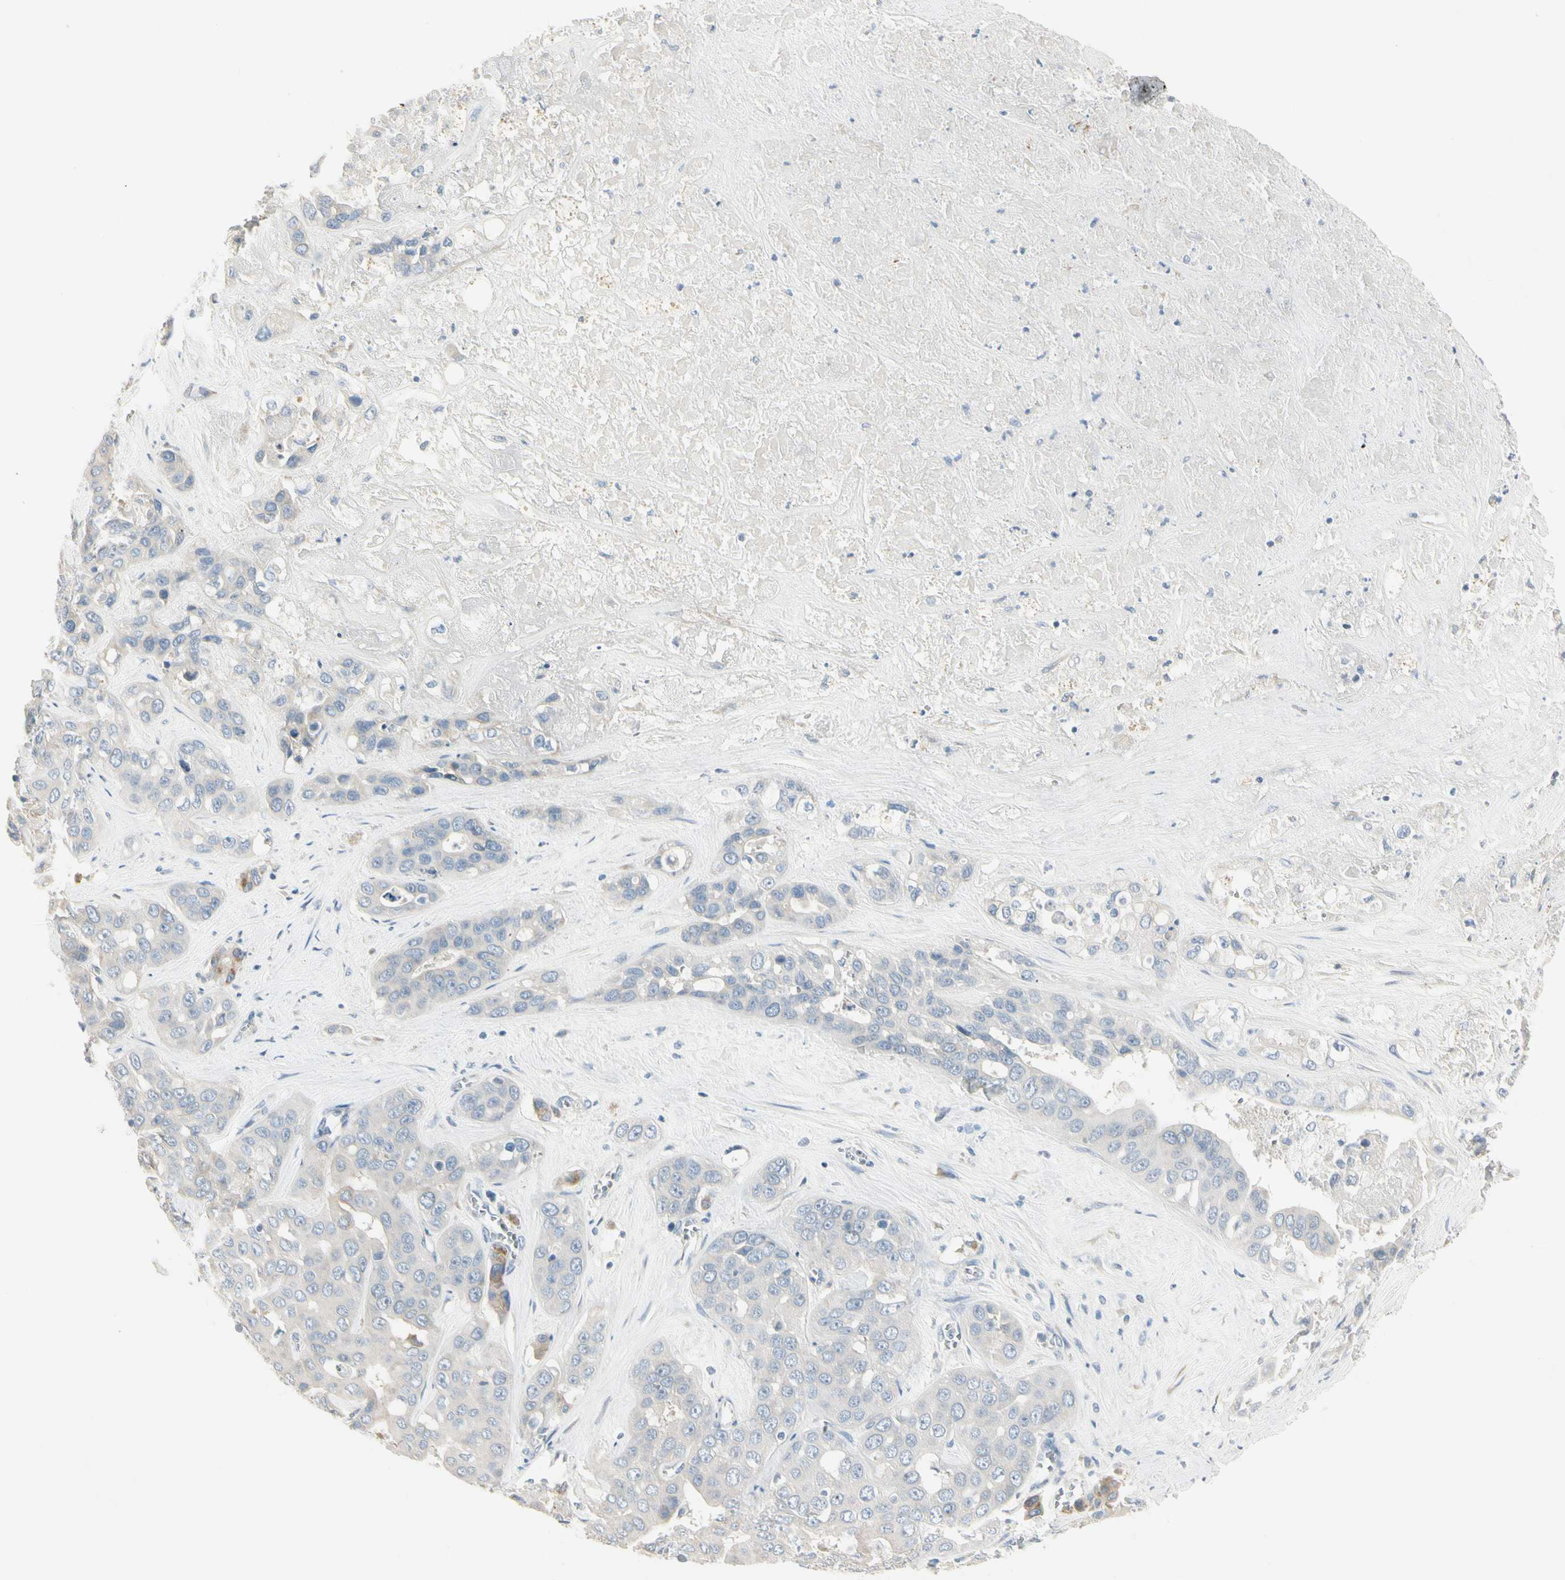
{"staining": {"intensity": "negative", "quantity": "none", "location": "none"}, "tissue": "liver cancer", "cell_type": "Tumor cells", "image_type": "cancer", "snomed": [{"axis": "morphology", "description": "Cholangiocarcinoma"}, {"axis": "topography", "description": "Liver"}], "caption": "Tumor cells show no significant protein positivity in liver cancer (cholangiocarcinoma). (DAB (3,3'-diaminobenzidine) IHC with hematoxylin counter stain).", "gene": "SPINK4", "patient": {"sex": "female", "age": 52}}